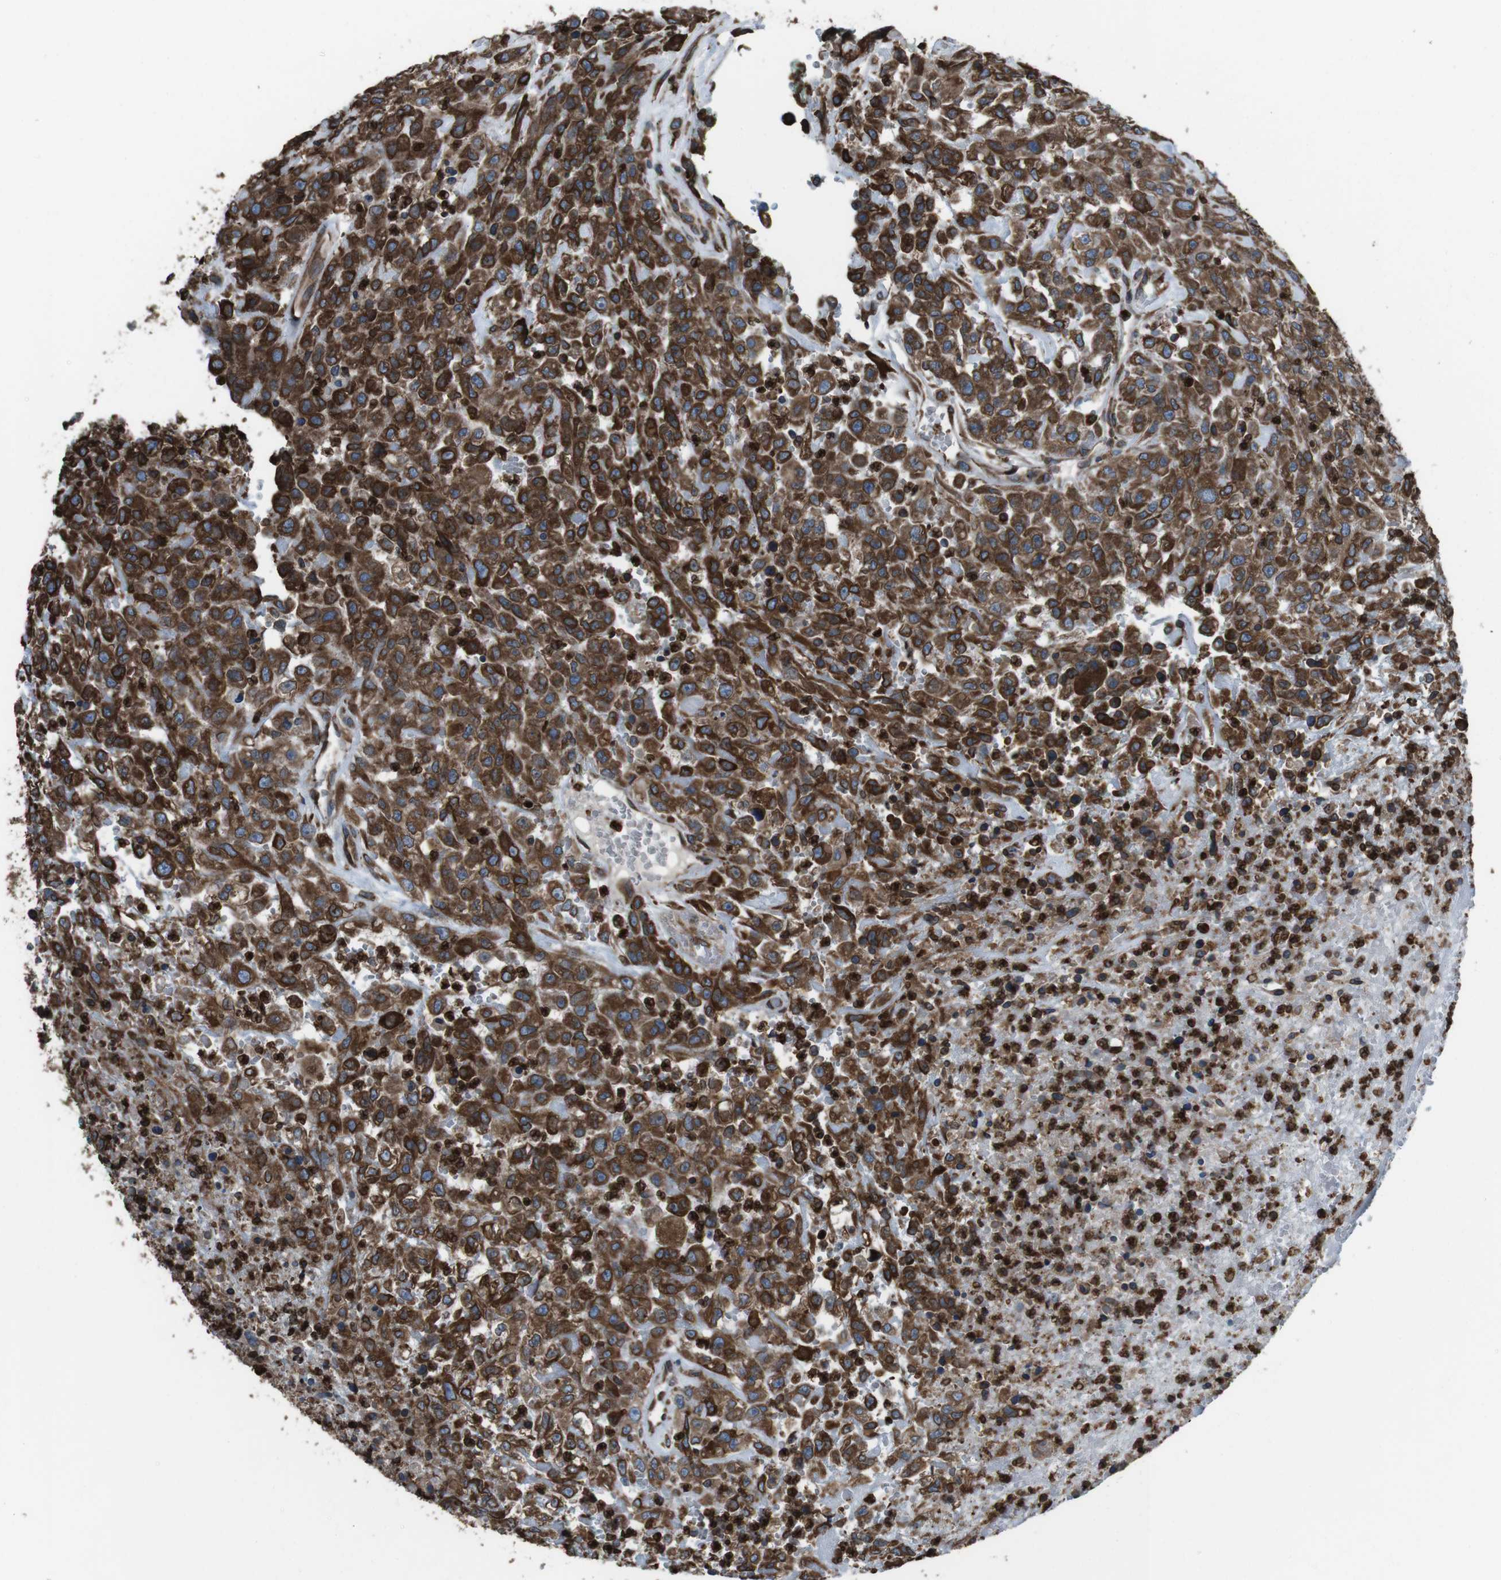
{"staining": {"intensity": "strong", "quantity": ">75%", "location": "cytoplasmic/membranous"}, "tissue": "urothelial cancer", "cell_type": "Tumor cells", "image_type": "cancer", "snomed": [{"axis": "morphology", "description": "Urothelial carcinoma, High grade"}, {"axis": "topography", "description": "Urinary bladder"}], "caption": "High-power microscopy captured an immunohistochemistry photomicrograph of urothelial cancer, revealing strong cytoplasmic/membranous staining in about >75% of tumor cells. The protein of interest is shown in brown color, while the nuclei are stained blue.", "gene": "APMAP", "patient": {"sex": "male", "age": 46}}